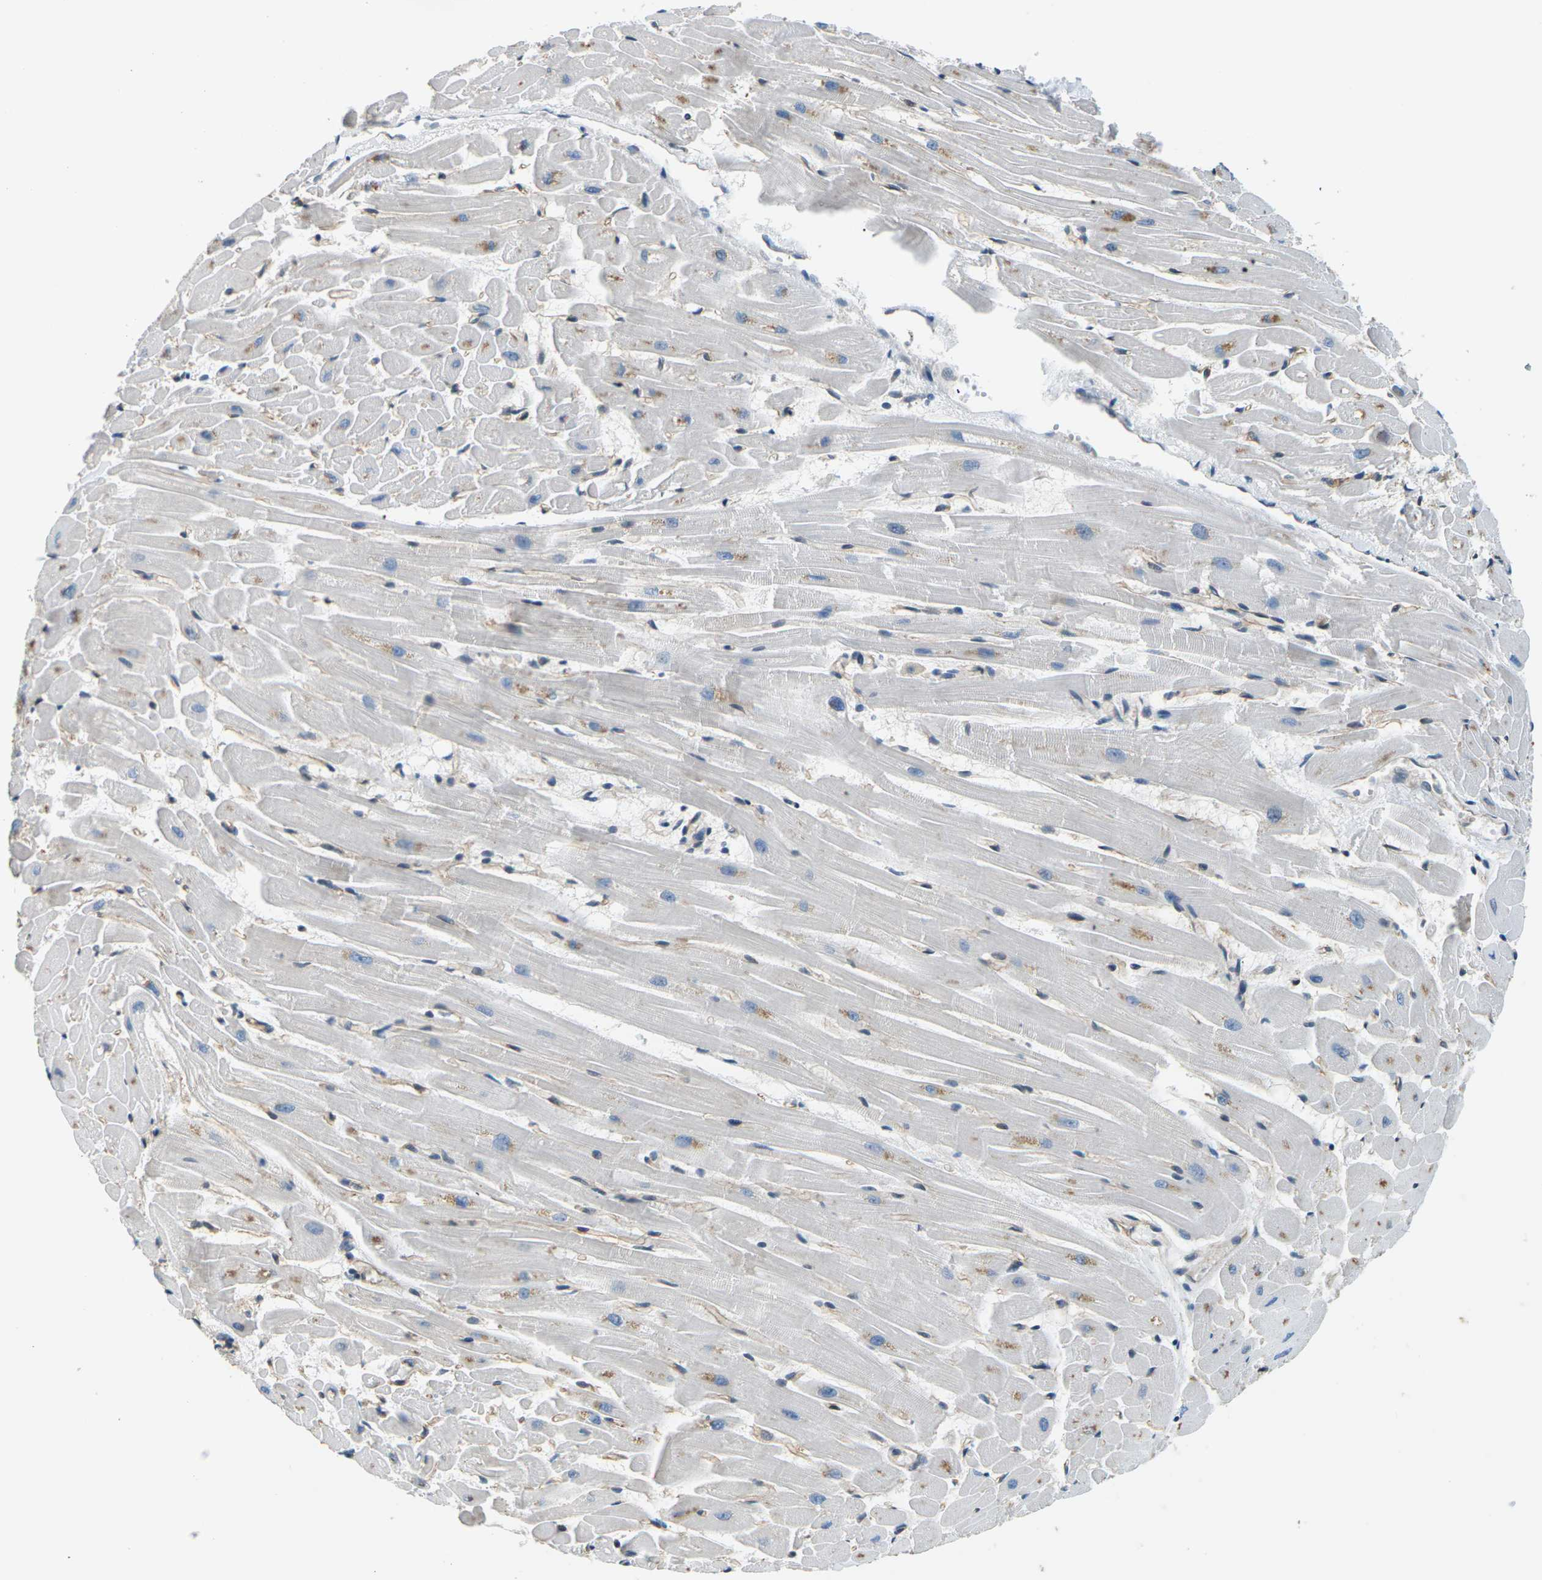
{"staining": {"intensity": "moderate", "quantity": "25%-75%", "location": "cytoplasmic/membranous"}, "tissue": "heart muscle", "cell_type": "Cardiomyocytes", "image_type": "normal", "snomed": [{"axis": "morphology", "description": "Normal tissue, NOS"}, {"axis": "topography", "description": "Heart"}], "caption": "Protein staining of benign heart muscle demonstrates moderate cytoplasmic/membranous expression in approximately 25%-75% of cardiomyocytes. Ihc stains the protein of interest in brown and the nuclei are stained blue.", "gene": "SLC13A3", "patient": {"sex": "female", "age": 19}}